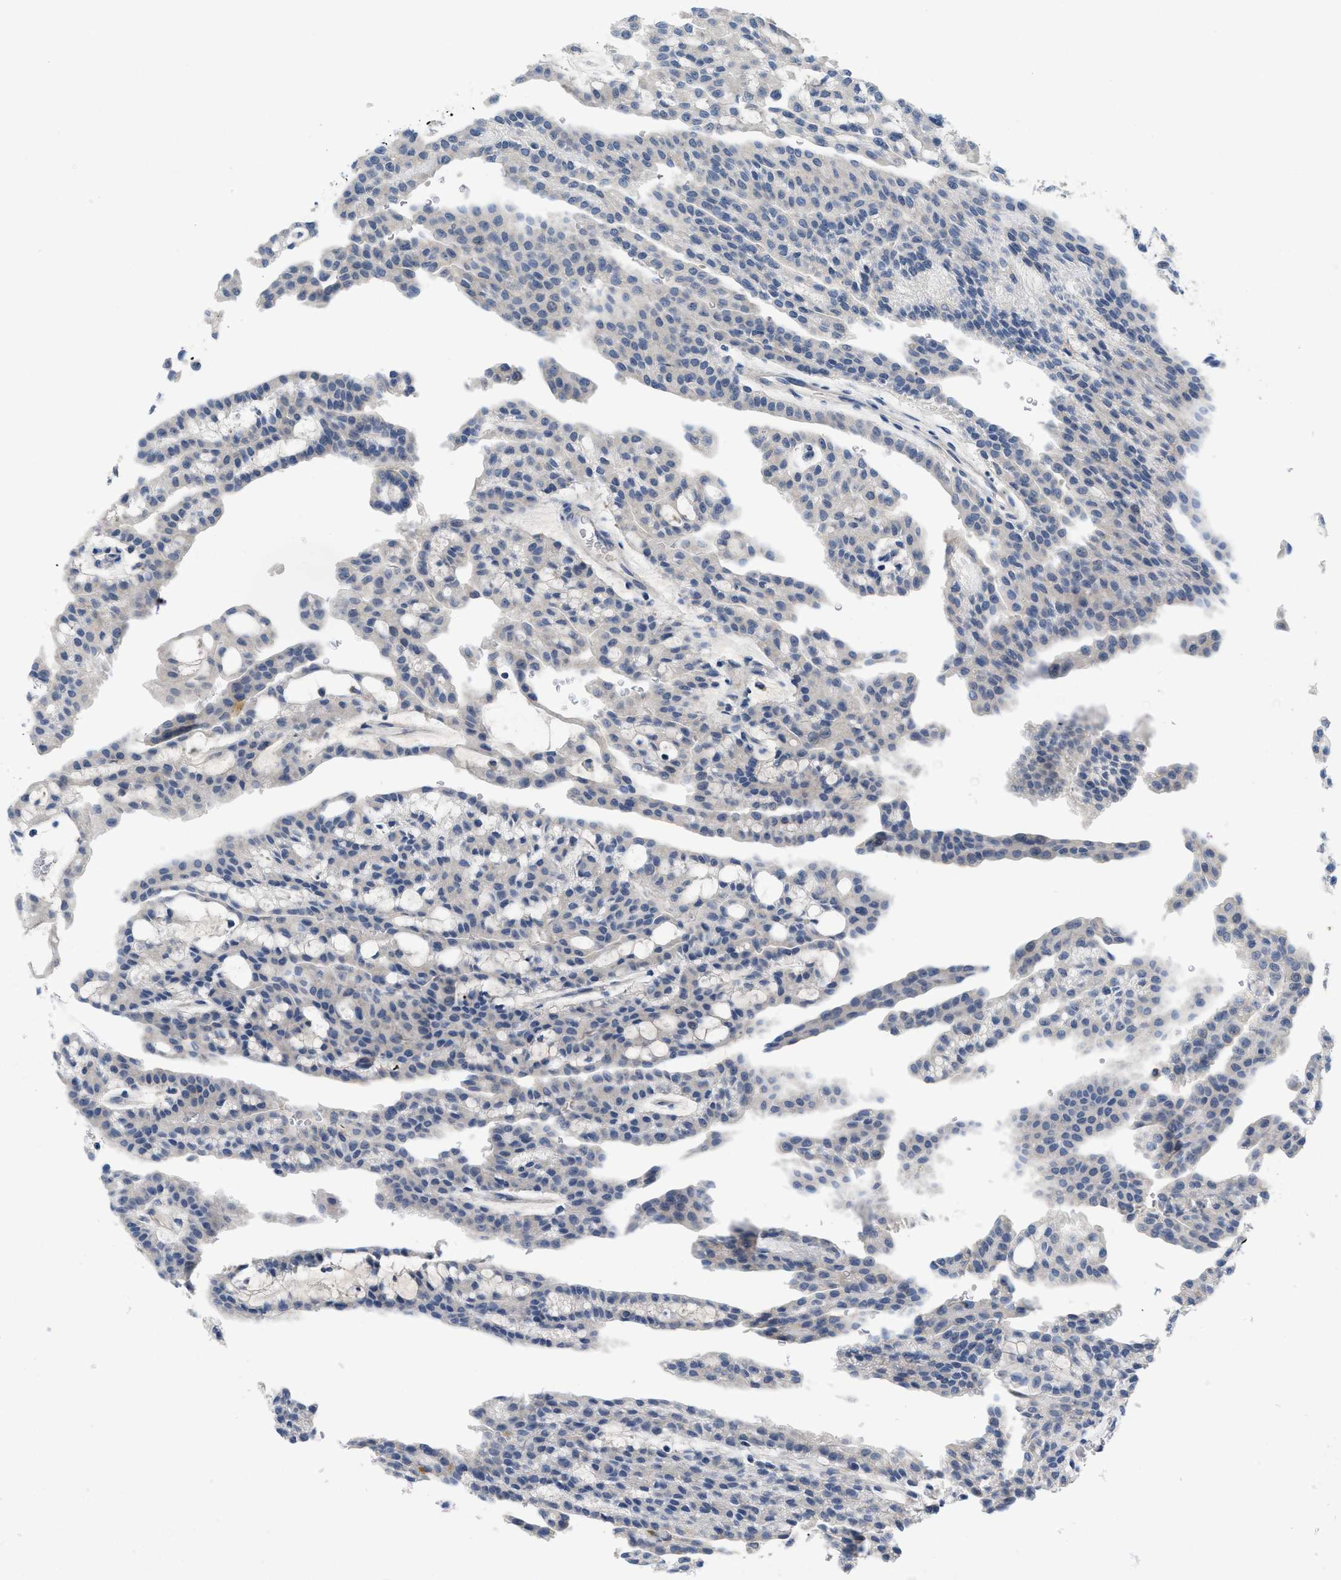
{"staining": {"intensity": "negative", "quantity": "none", "location": "none"}, "tissue": "renal cancer", "cell_type": "Tumor cells", "image_type": "cancer", "snomed": [{"axis": "morphology", "description": "Adenocarcinoma, NOS"}, {"axis": "topography", "description": "Kidney"}], "caption": "Tumor cells are negative for protein expression in human adenocarcinoma (renal).", "gene": "PYY", "patient": {"sex": "male", "age": 63}}